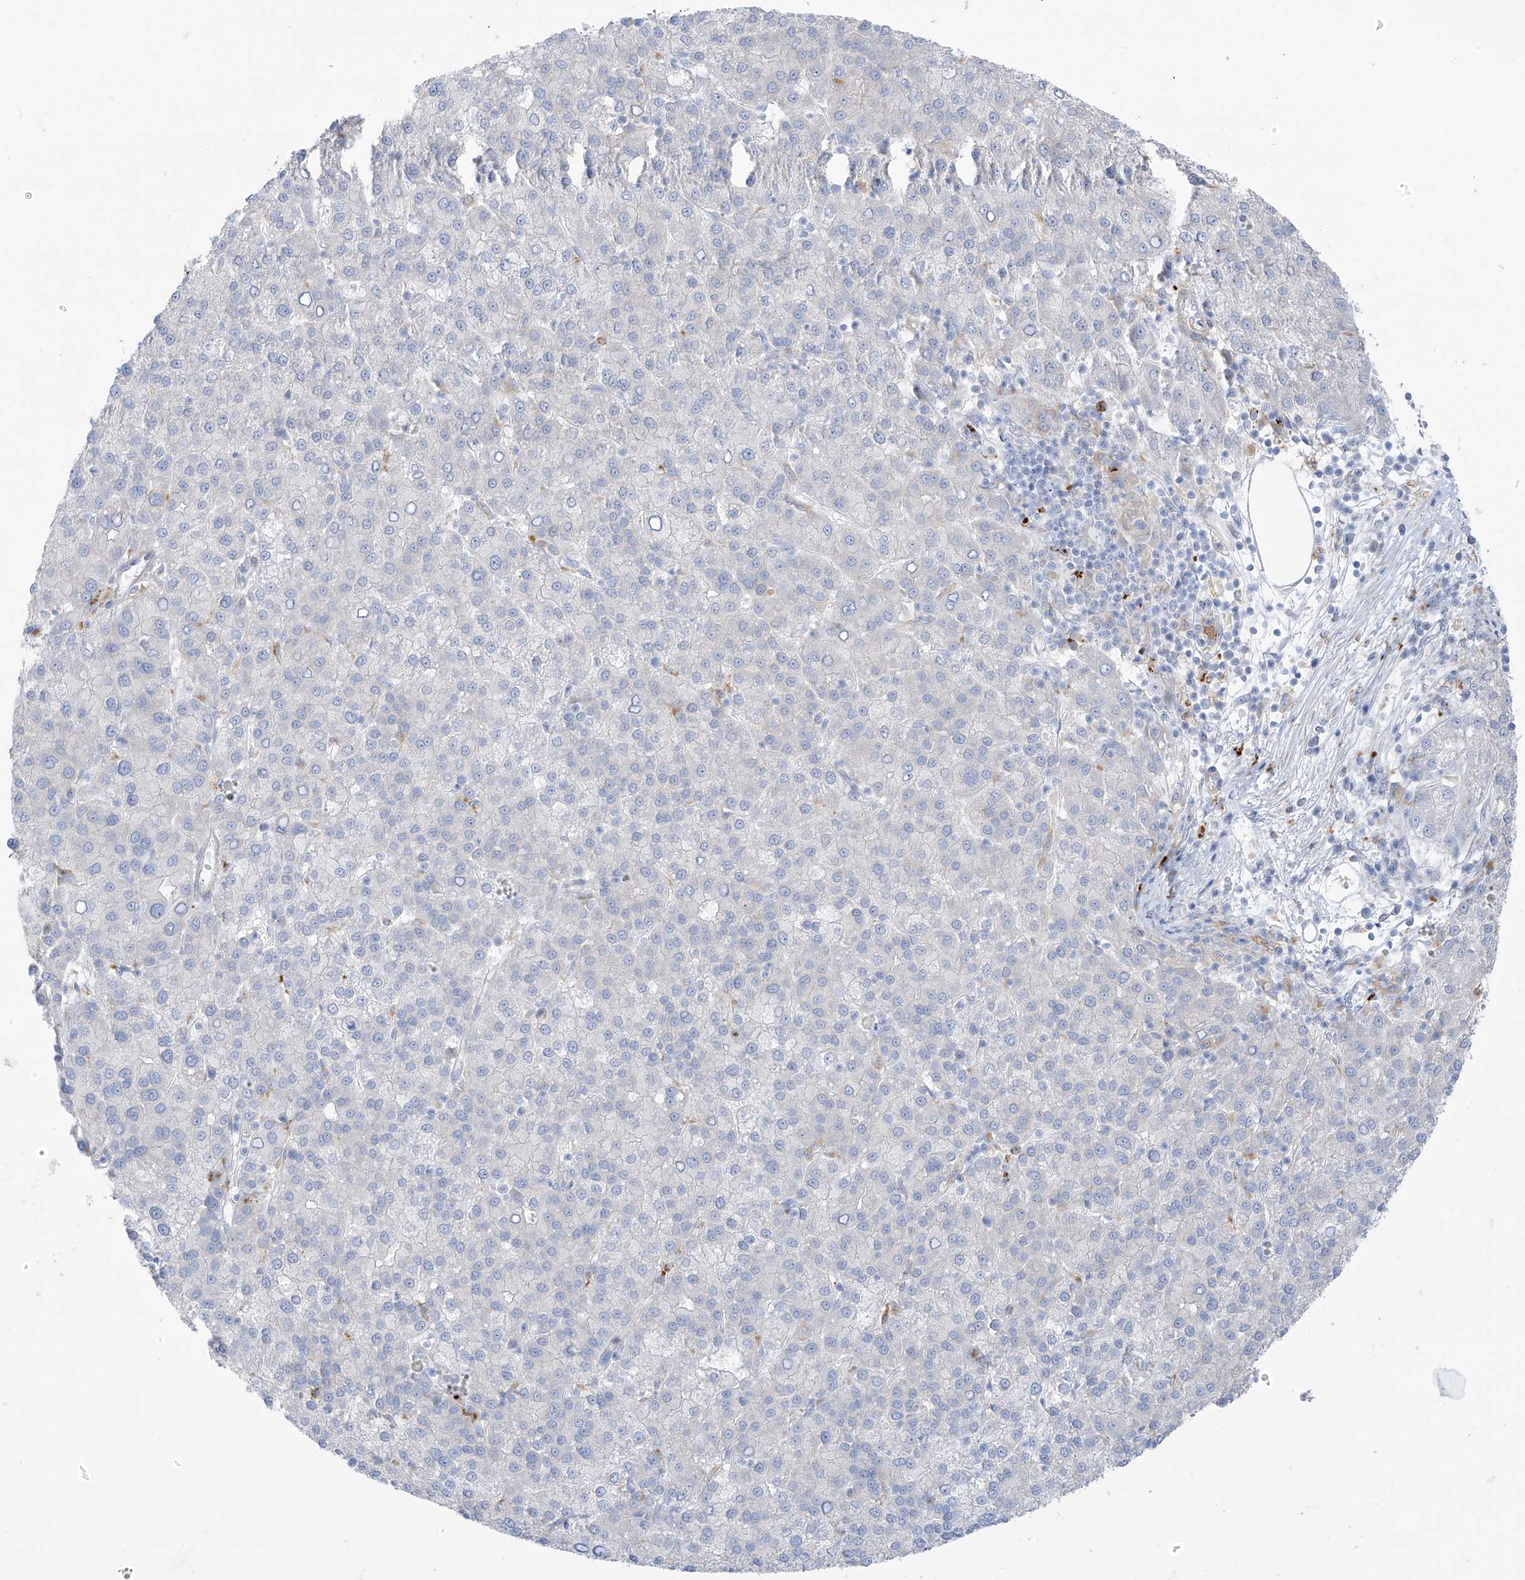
{"staining": {"intensity": "negative", "quantity": "none", "location": "none"}, "tissue": "liver cancer", "cell_type": "Tumor cells", "image_type": "cancer", "snomed": [{"axis": "morphology", "description": "Carcinoma, Hepatocellular, NOS"}, {"axis": "topography", "description": "Liver"}], "caption": "Liver cancer (hepatocellular carcinoma) was stained to show a protein in brown. There is no significant staining in tumor cells.", "gene": "TAL2", "patient": {"sex": "female", "age": 58}}